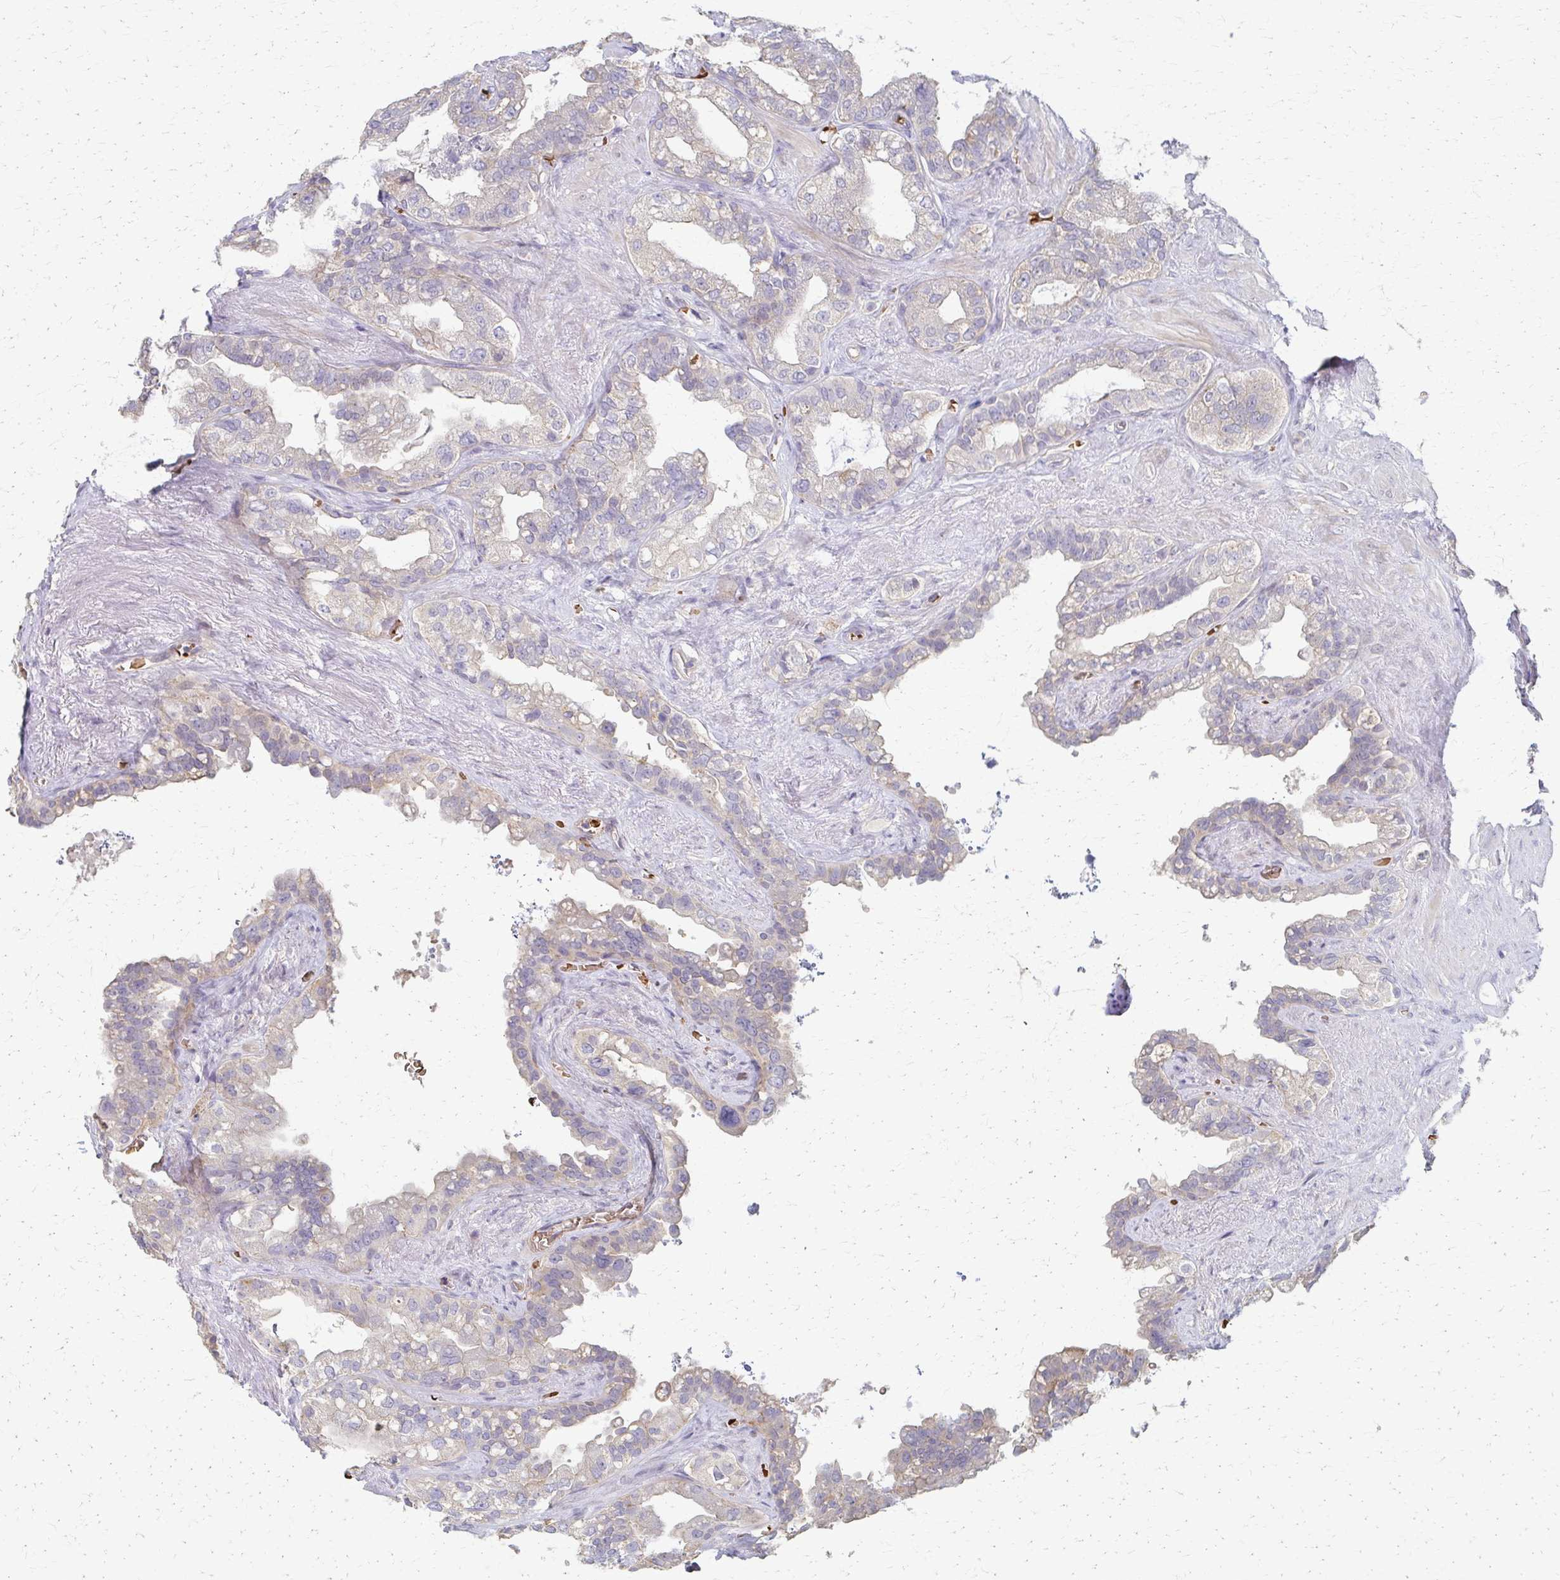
{"staining": {"intensity": "weak", "quantity": "<25%", "location": "cytoplasmic/membranous"}, "tissue": "seminal vesicle", "cell_type": "Glandular cells", "image_type": "normal", "snomed": [{"axis": "morphology", "description": "Normal tissue, NOS"}, {"axis": "topography", "description": "Seminal veicle"}, {"axis": "topography", "description": "Peripheral nerve tissue"}], "caption": "Glandular cells show no significant protein expression in normal seminal vesicle. (DAB immunohistochemistry visualized using brightfield microscopy, high magnification).", "gene": "SKA2", "patient": {"sex": "male", "age": 76}}